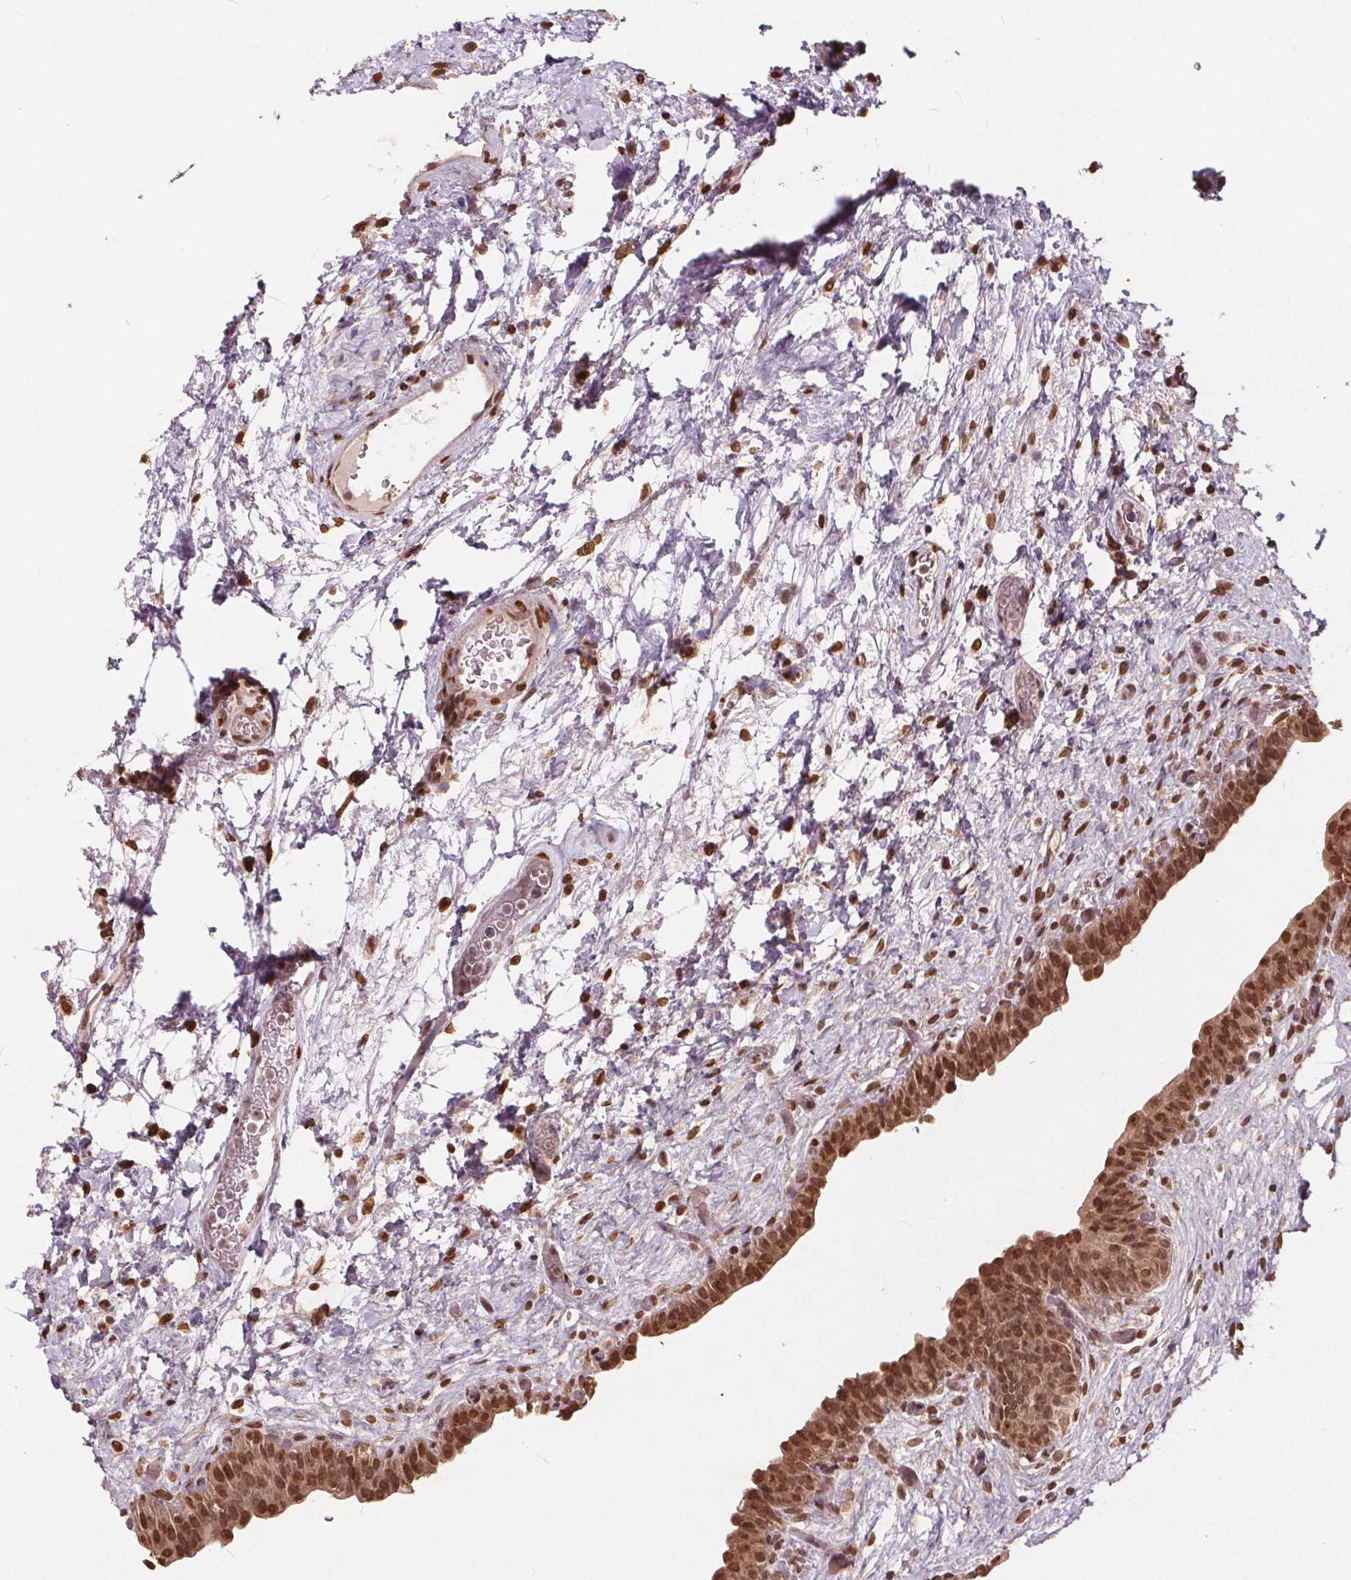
{"staining": {"intensity": "moderate", "quantity": ">75%", "location": "nuclear"}, "tissue": "urinary bladder", "cell_type": "Urothelial cells", "image_type": "normal", "snomed": [{"axis": "morphology", "description": "Normal tissue, NOS"}, {"axis": "topography", "description": "Urinary bladder"}], "caption": "A histopathology image of urinary bladder stained for a protein demonstrates moderate nuclear brown staining in urothelial cells.", "gene": "HIF1AN", "patient": {"sex": "male", "age": 69}}